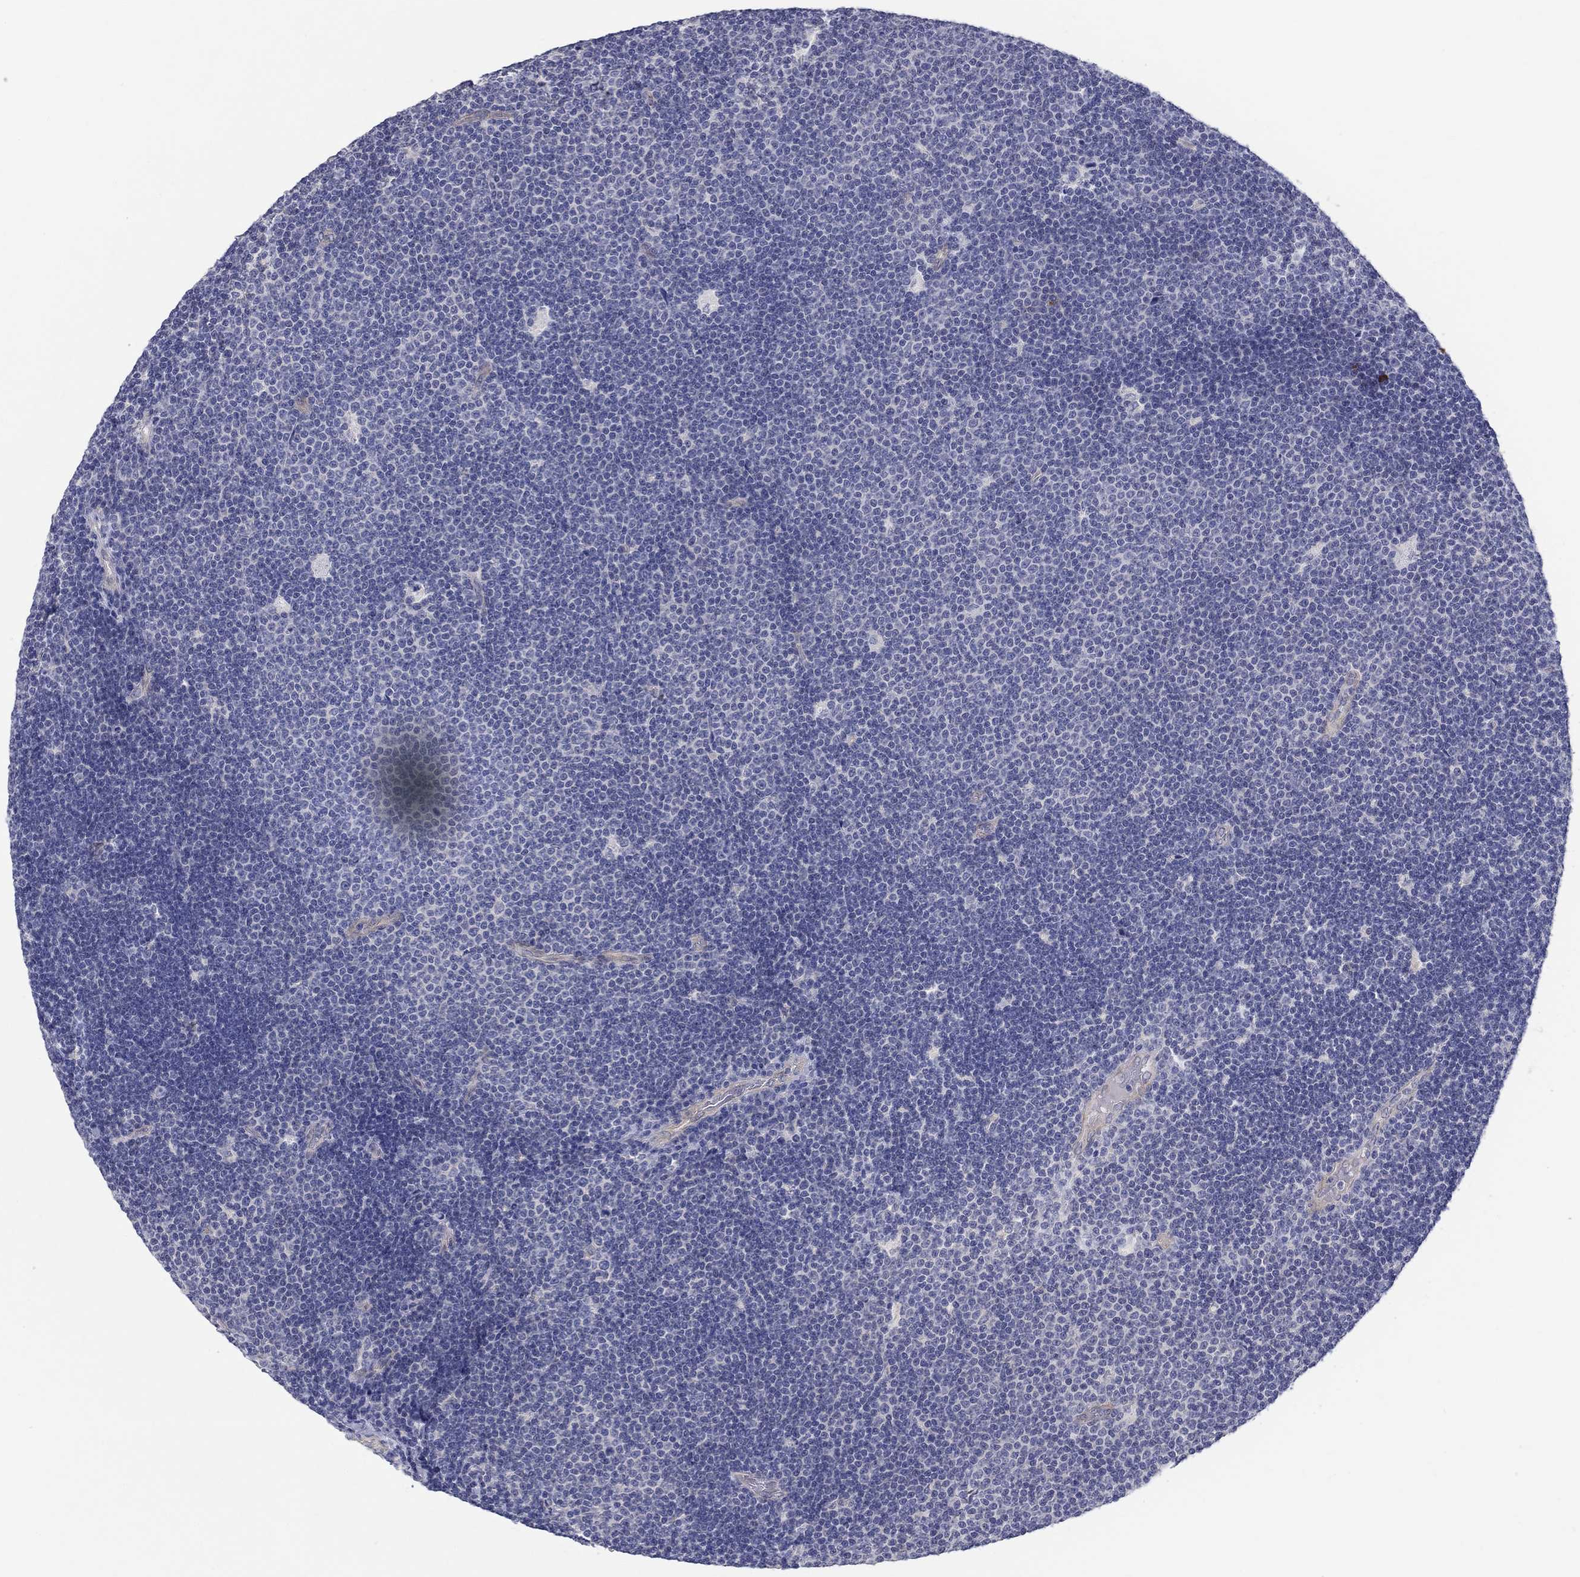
{"staining": {"intensity": "negative", "quantity": "none", "location": "none"}, "tissue": "lymphoma", "cell_type": "Tumor cells", "image_type": "cancer", "snomed": [{"axis": "morphology", "description": "Malignant lymphoma, non-Hodgkin's type, Low grade"}, {"axis": "topography", "description": "Brain"}], "caption": "Histopathology image shows no significant protein staining in tumor cells of lymphoma.", "gene": "ERMP1", "patient": {"sex": "female", "age": 66}}